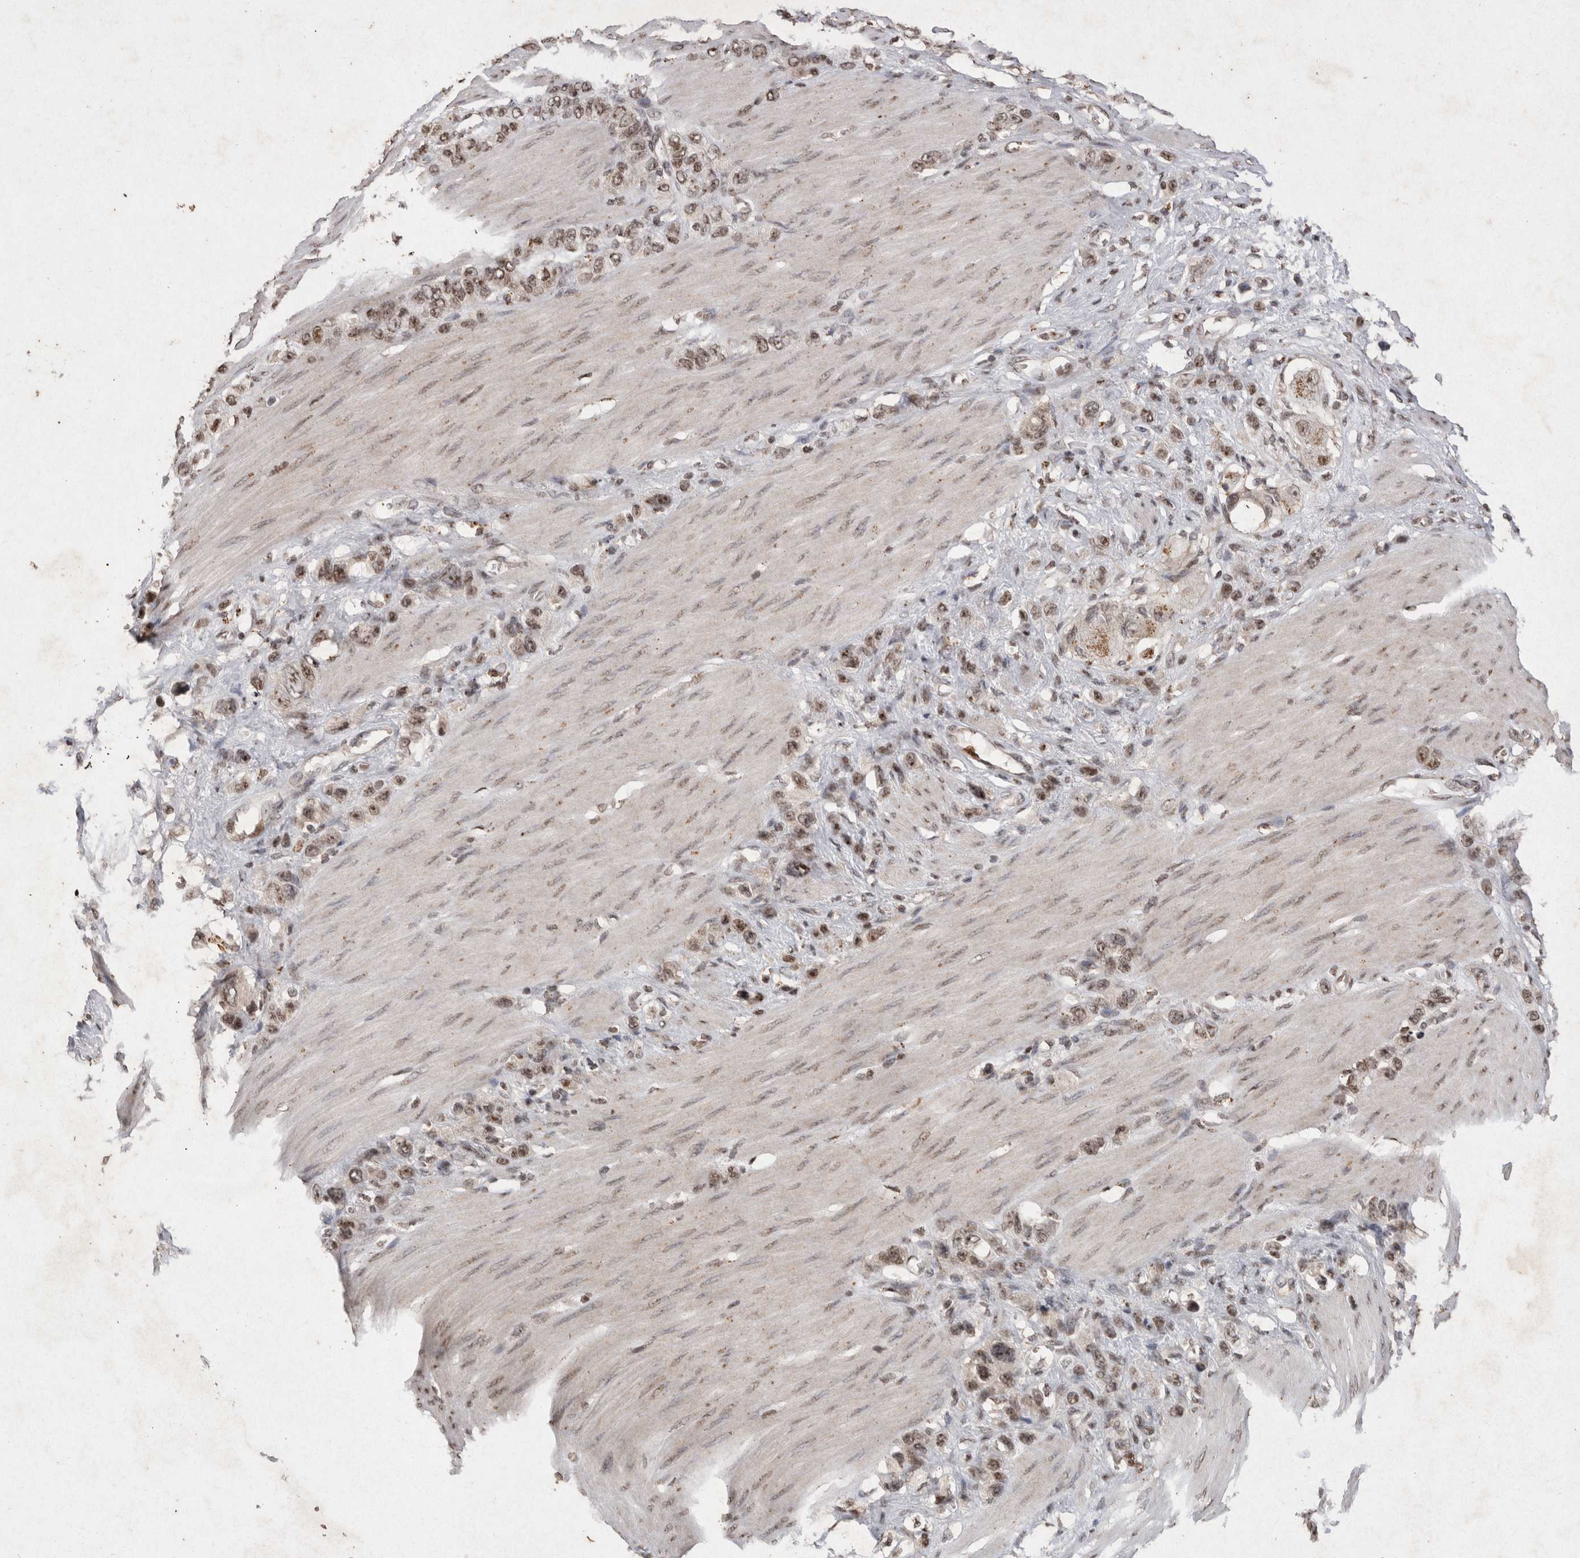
{"staining": {"intensity": "moderate", "quantity": ">75%", "location": "nuclear"}, "tissue": "stomach cancer", "cell_type": "Tumor cells", "image_type": "cancer", "snomed": [{"axis": "morphology", "description": "Adenocarcinoma, NOS"}, {"axis": "morphology", "description": "Adenocarcinoma, High grade"}, {"axis": "topography", "description": "Stomach, upper"}, {"axis": "topography", "description": "Stomach, lower"}], "caption": "Immunohistochemical staining of human stomach cancer (adenocarcinoma (high-grade)) demonstrates medium levels of moderate nuclear expression in approximately >75% of tumor cells. (brown staining indicates protein expression, while blue staining denotes nuclei).", "gene": "STK11", "patient": {"sex": "female", "age": 65}}